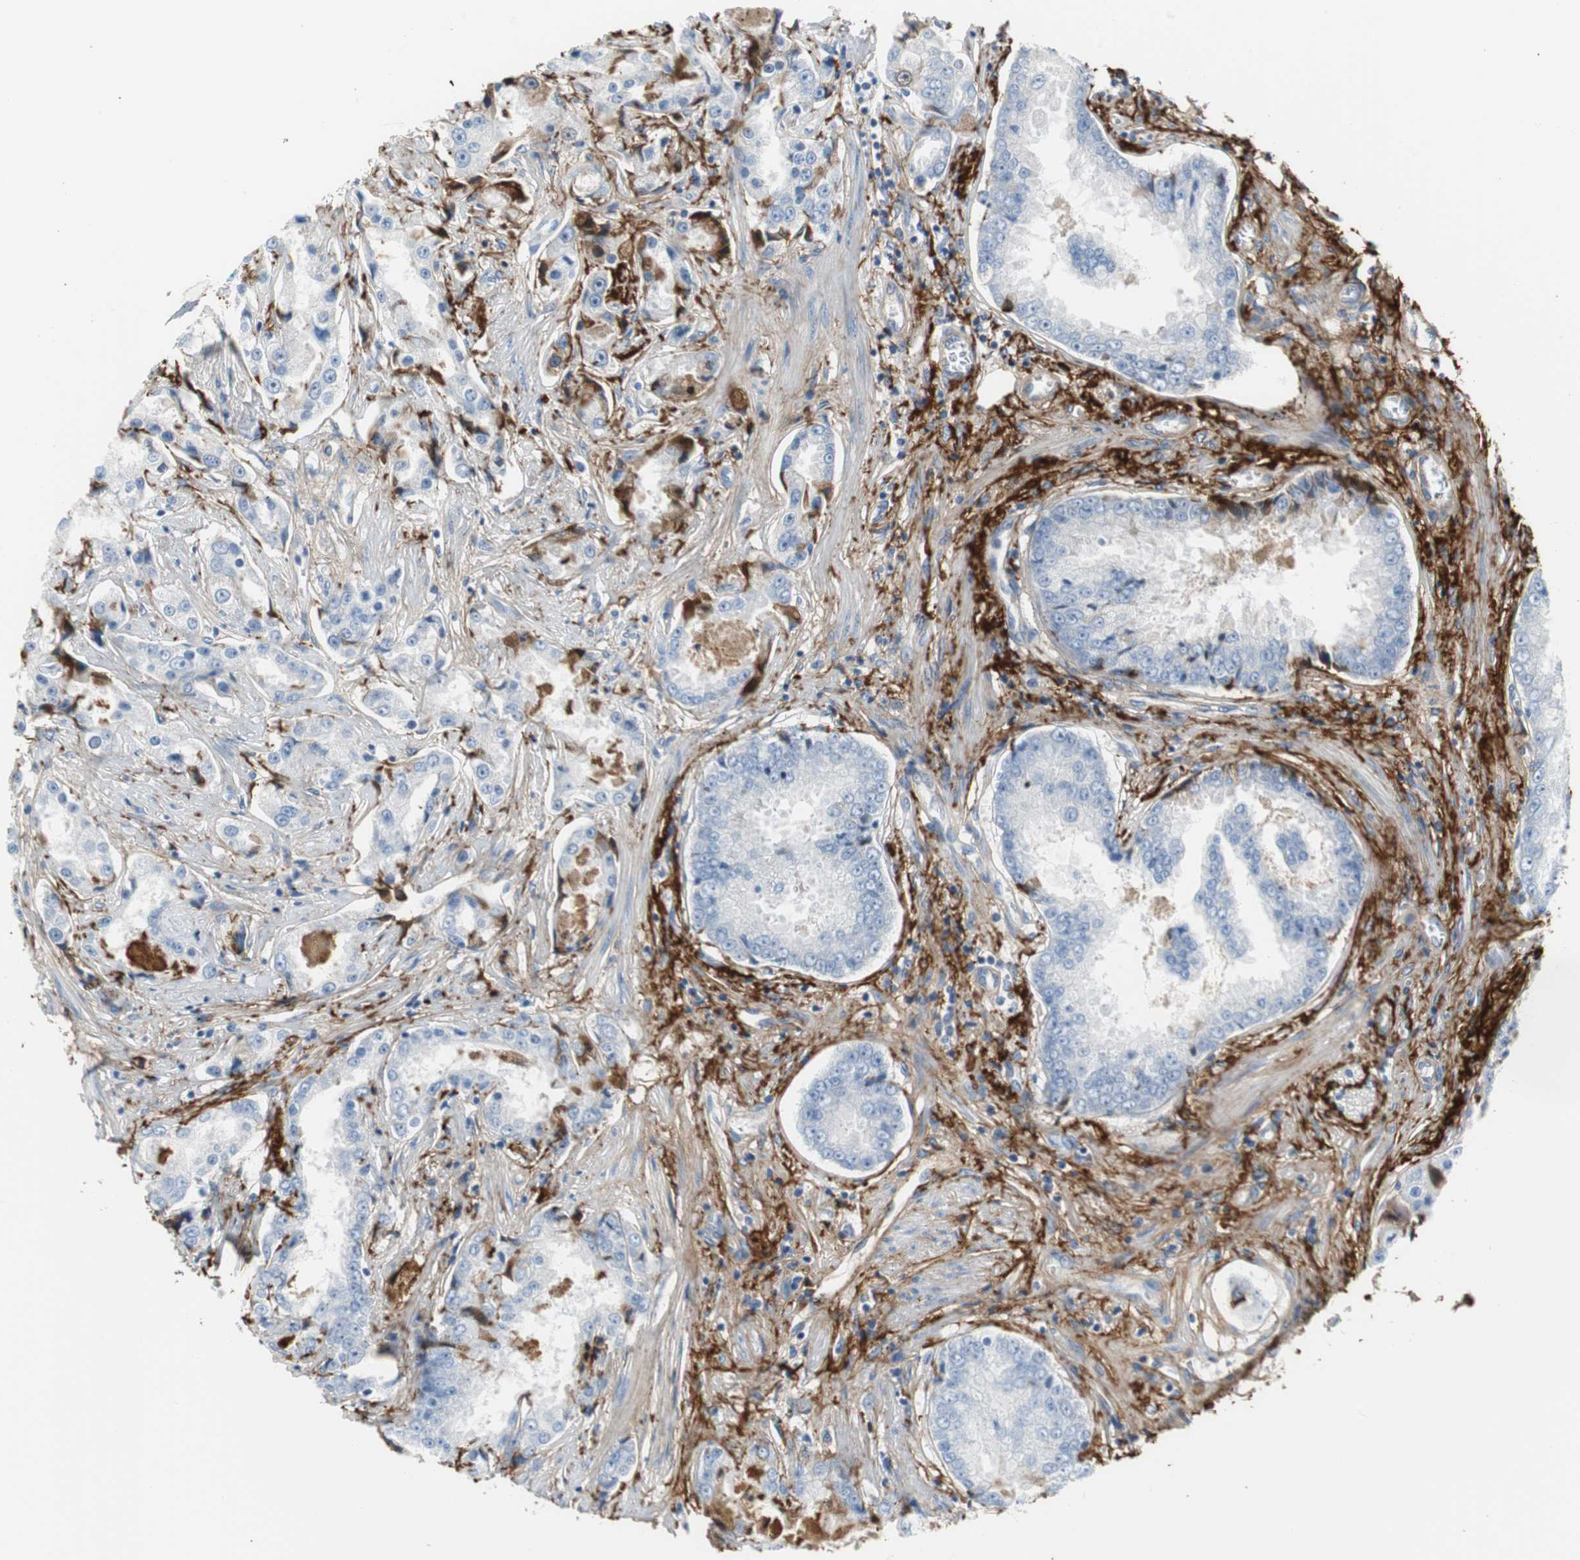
{"staining": {"intensity": "weak", "quantity": "<25%", "location": "cytoplasmic/membranous"}, "tissue": "prostate cancer", "cell_type": "Tumor cells", "image_type": "cancer", "snomed": [{"axis": "morphology", "description": "Adenocarcinoma, High grade"}, {"axis": "topography", "description": "Prostate"}], "caption": "Immunohistochemistry (IHC) micrograph of prostate cancer stained for a protein (brown), which exhibits no expression in tumor cells. The staining was performed using DAB to visualize the protein expression in brown, while the nuclei were stained in blue with hematoxylin (Magnification: 20x).", "gene": "APCS", "patient": {"sex": "male", "age": 73}}